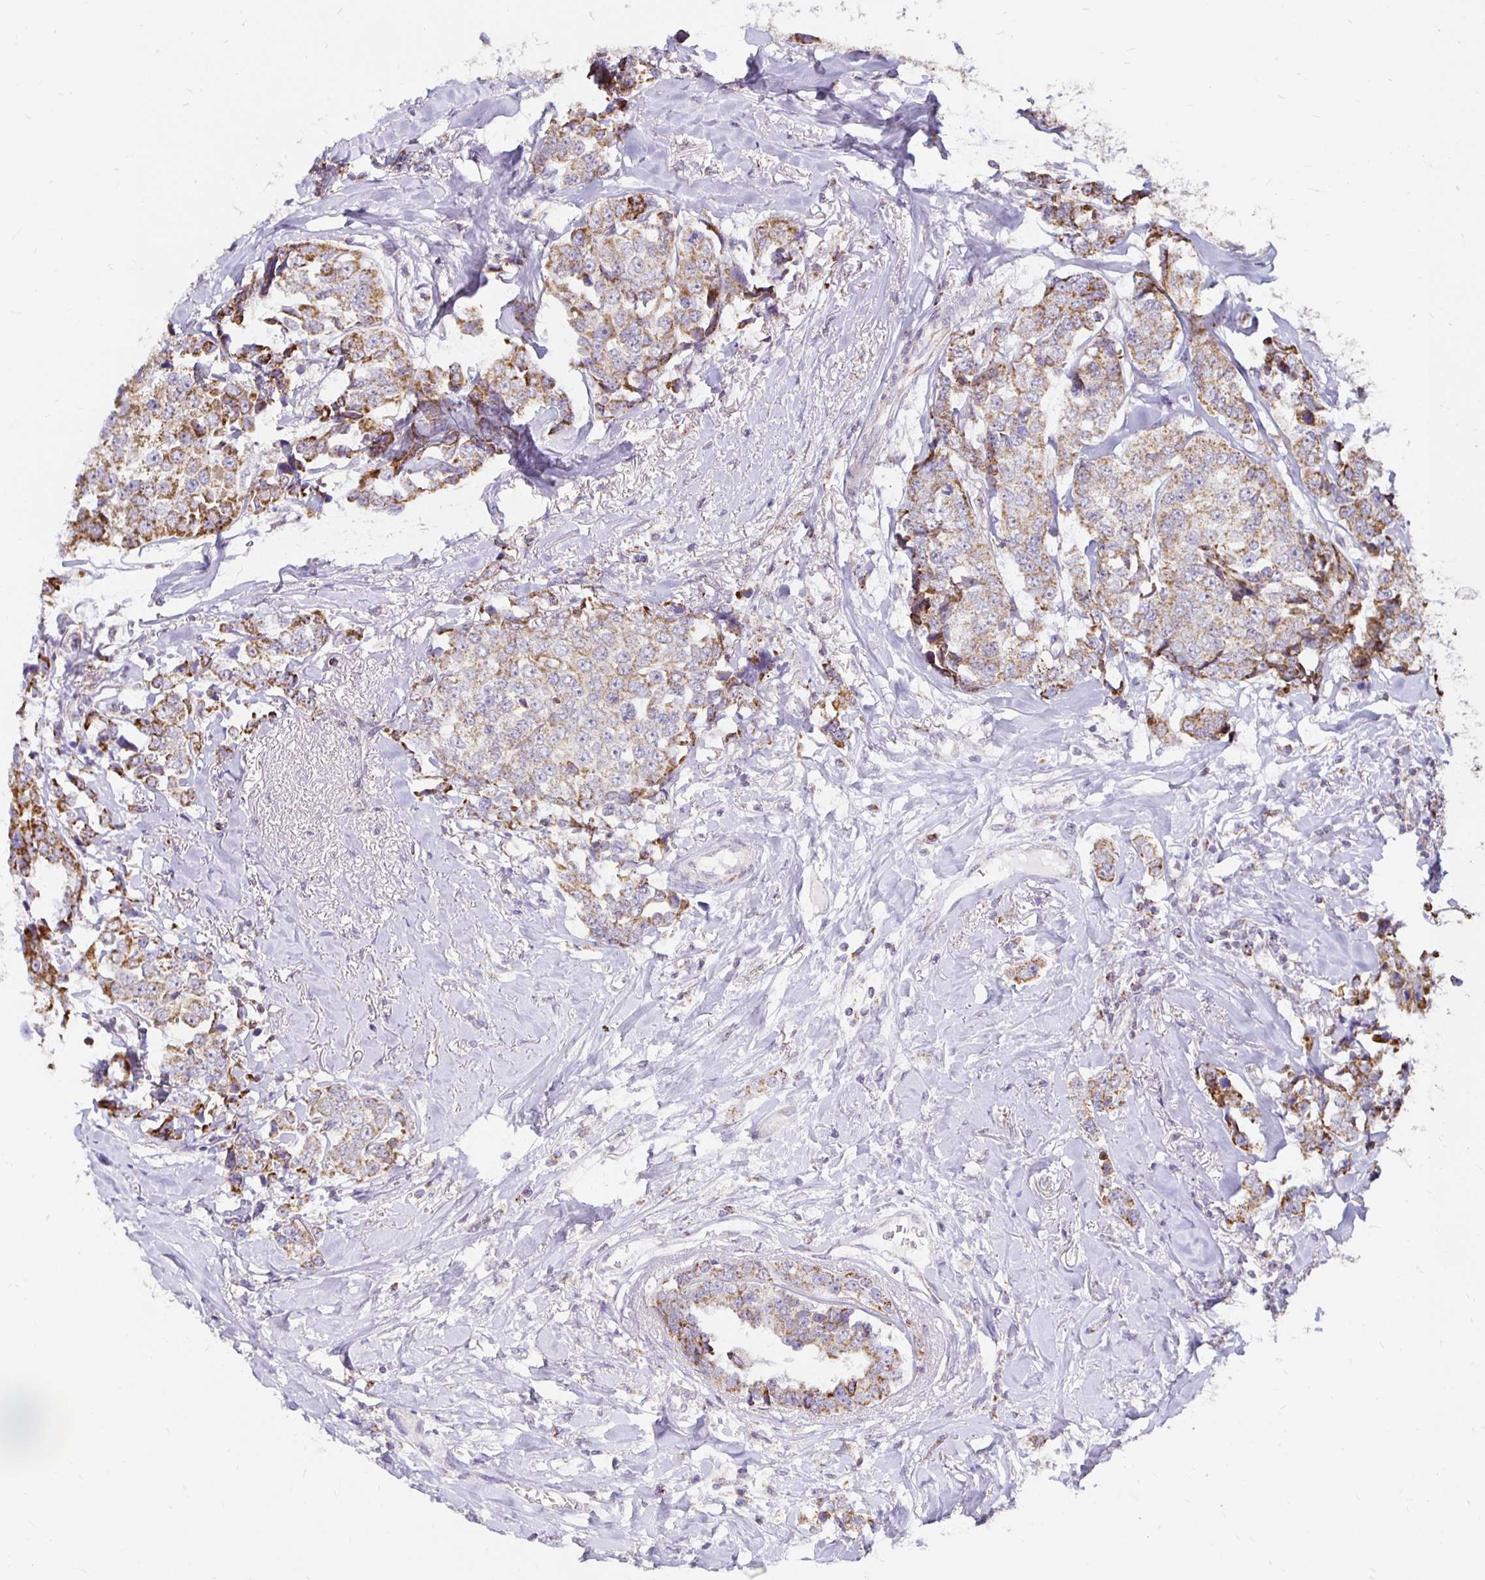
{"staining": {"intensity": "moderate", "quantity": ">75%", "location": "cytoplasmic/membranous"}, "tissue": "breast cancer", "cell_type": "Tumor cells", "image_type": "cancer", "snomed": [{"axis": "morphology", "description": "Duct carcinoma"}, {"axis": "topography", "description": "Breast"}], "caption": "Immunohistochemistry histopathology image of breast cancer (infiltrating ductal carcinoma) stained for a protein (brown), which shows medium levels of moderate cytoplasmic/membranous positivity in about >75% of tumor cells.", "gene": "IER3", "patient": {"sex": "female", "age": 80}}